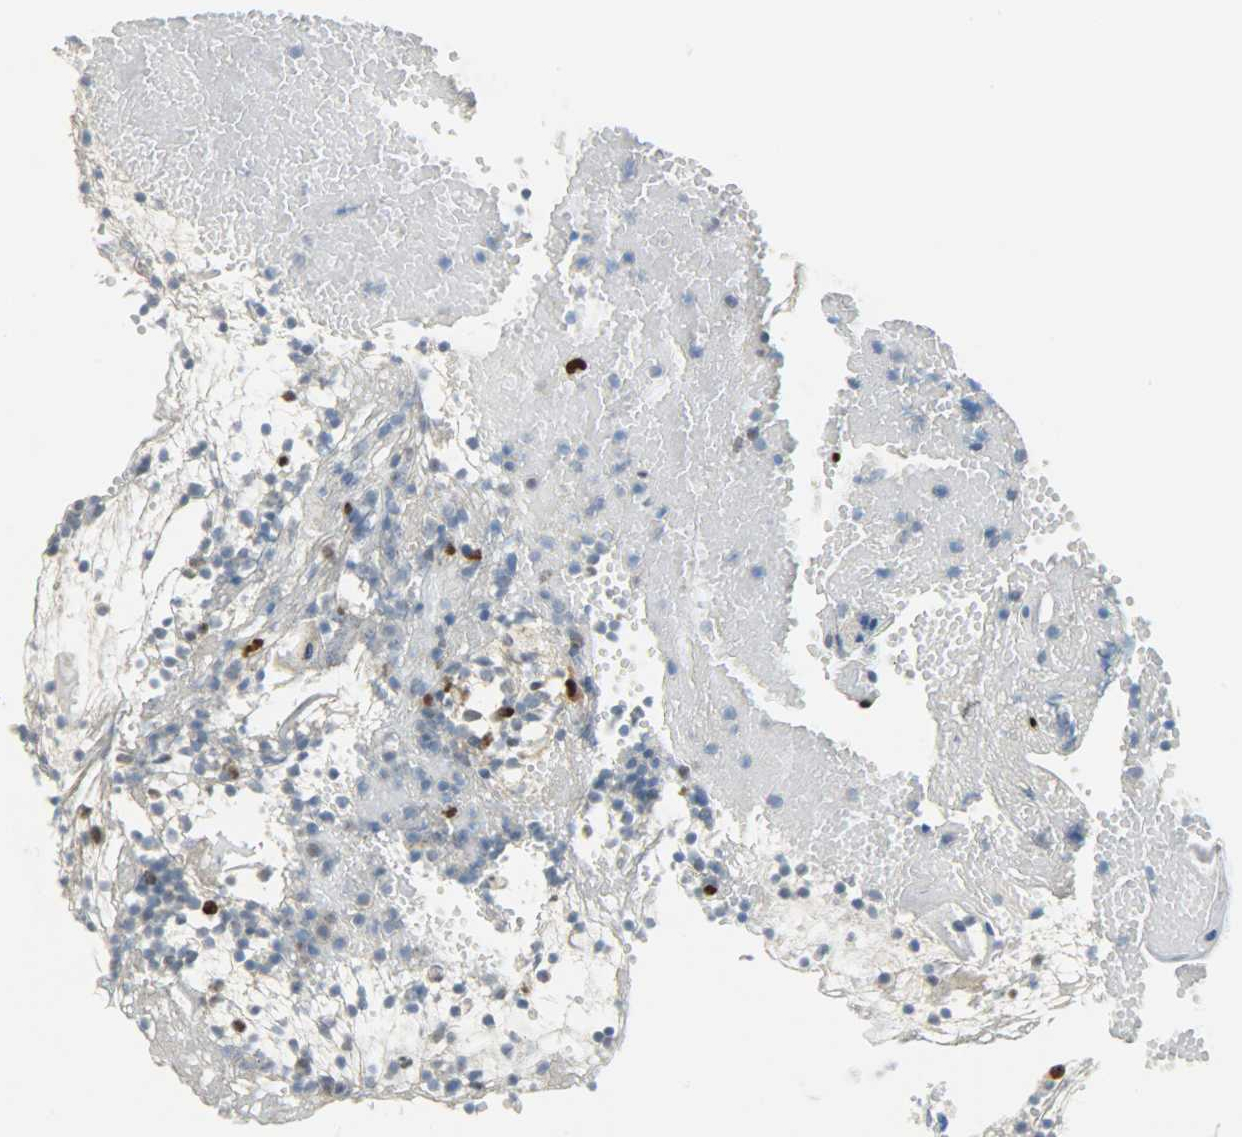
{"staining": {"intensity": "strong", "quantity": ">75%", "location": "nuclear"}, "tissue": "tonsil", "cell_type": "Squamous epithelial cells", "image_type": "normal", "snomed": [{"axis": "morphology", "description": "Normal tissue, NOS"}, {"axis": "topography", "description": "Tonsil"}], "caption": "DAB immunohistochemical staining of normal human tonsil demonstrates strong nuclear protein staining in approximately >75% of squamous epithelial cells. Nuclei are stained in blue.", "gene": "JUNB", "patient": {"sex": "female", "age": 40}}